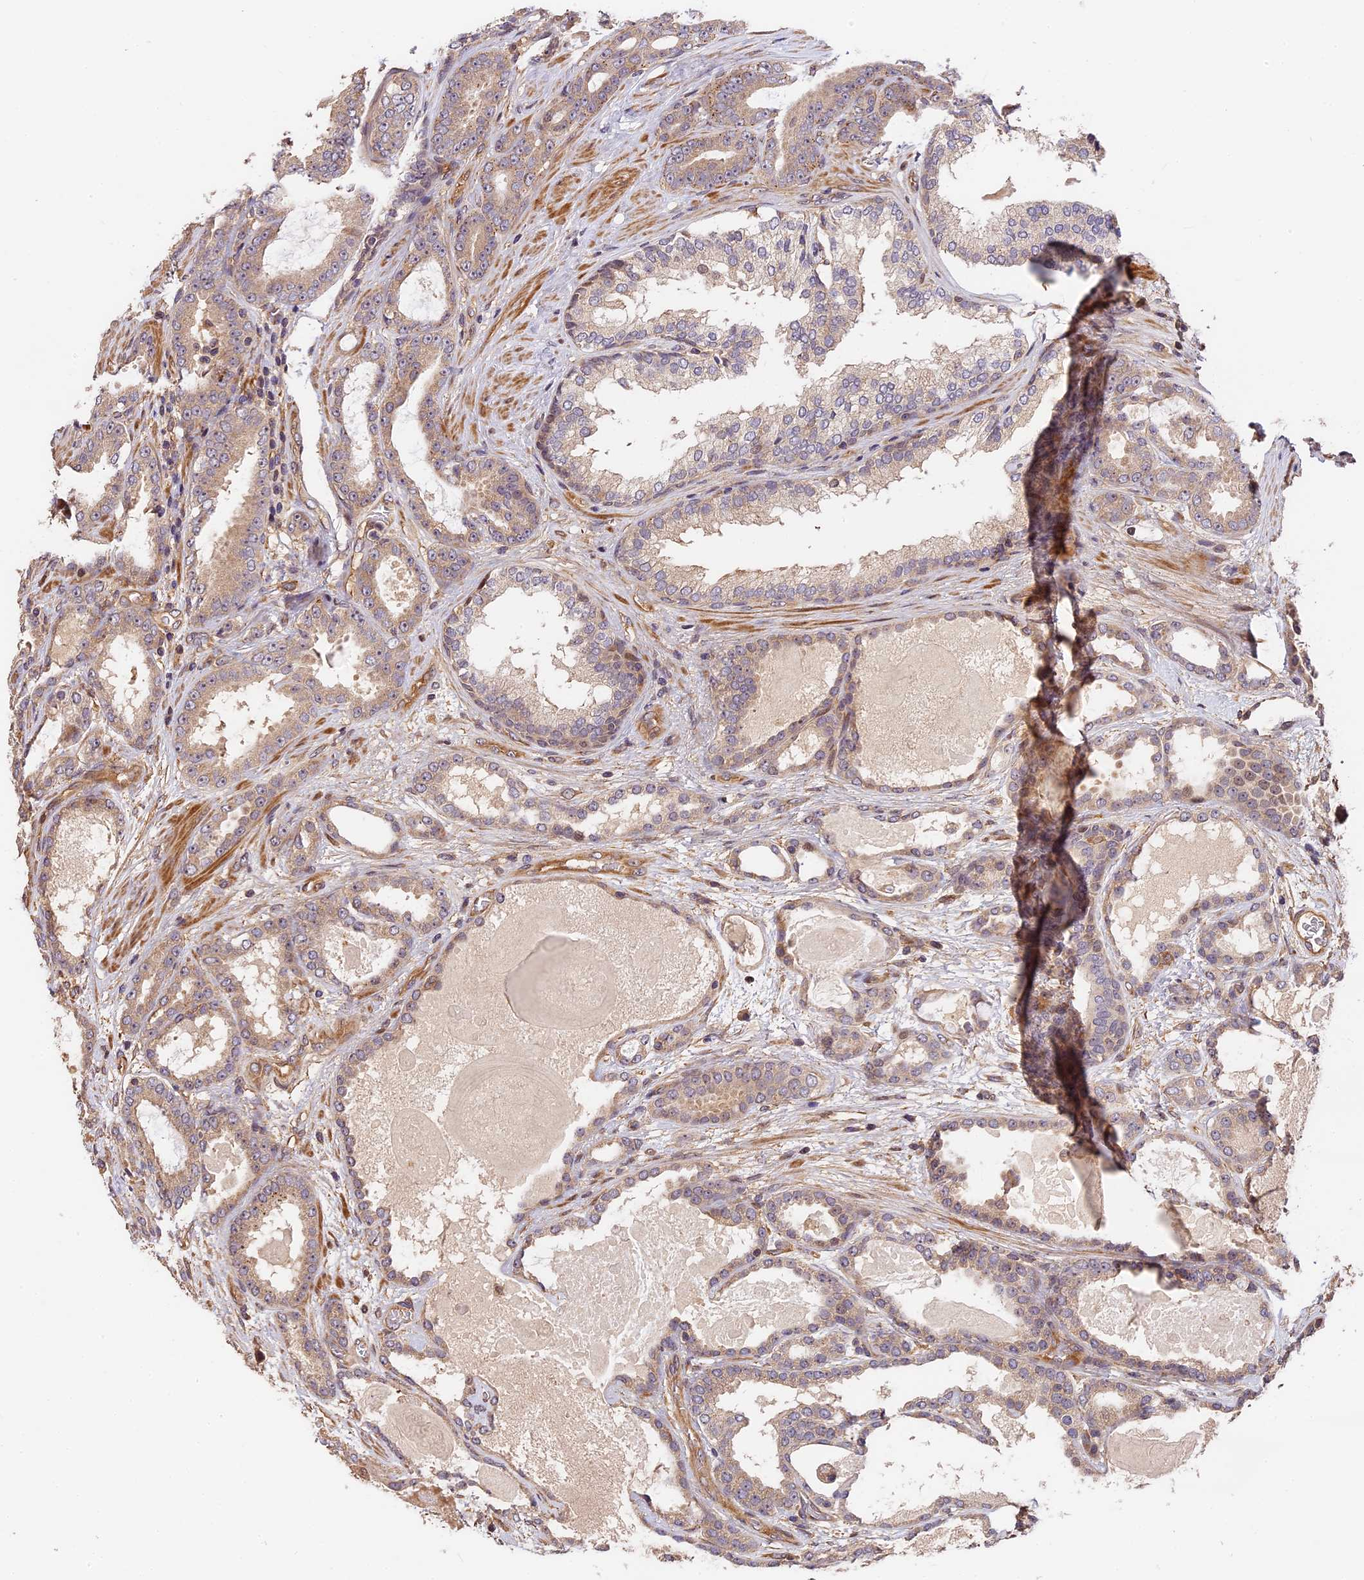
{"staining": {"intensity": "weak", "quantity": "25%-75%", "location": "cytoplasmic/membranous"}, "tissue": "prostate cancer", "cell_type": "Tumor cells", "image_type": "cancer", "snomed": [{"axis": "morphology", "description": "Adenocarcinoma, High grade"}, {"axis": "topography", "description": "Prostate"}], "caption": "Human high-grade adenocarcinoma (prostate) stained for a protein (brown) exhibits weak cytoplasmic/membranous positive expression in approximately 25%-75% of tumor cells.", "gene": "ARHGAP17", "patient": {"sex": "male", "age": 60}}